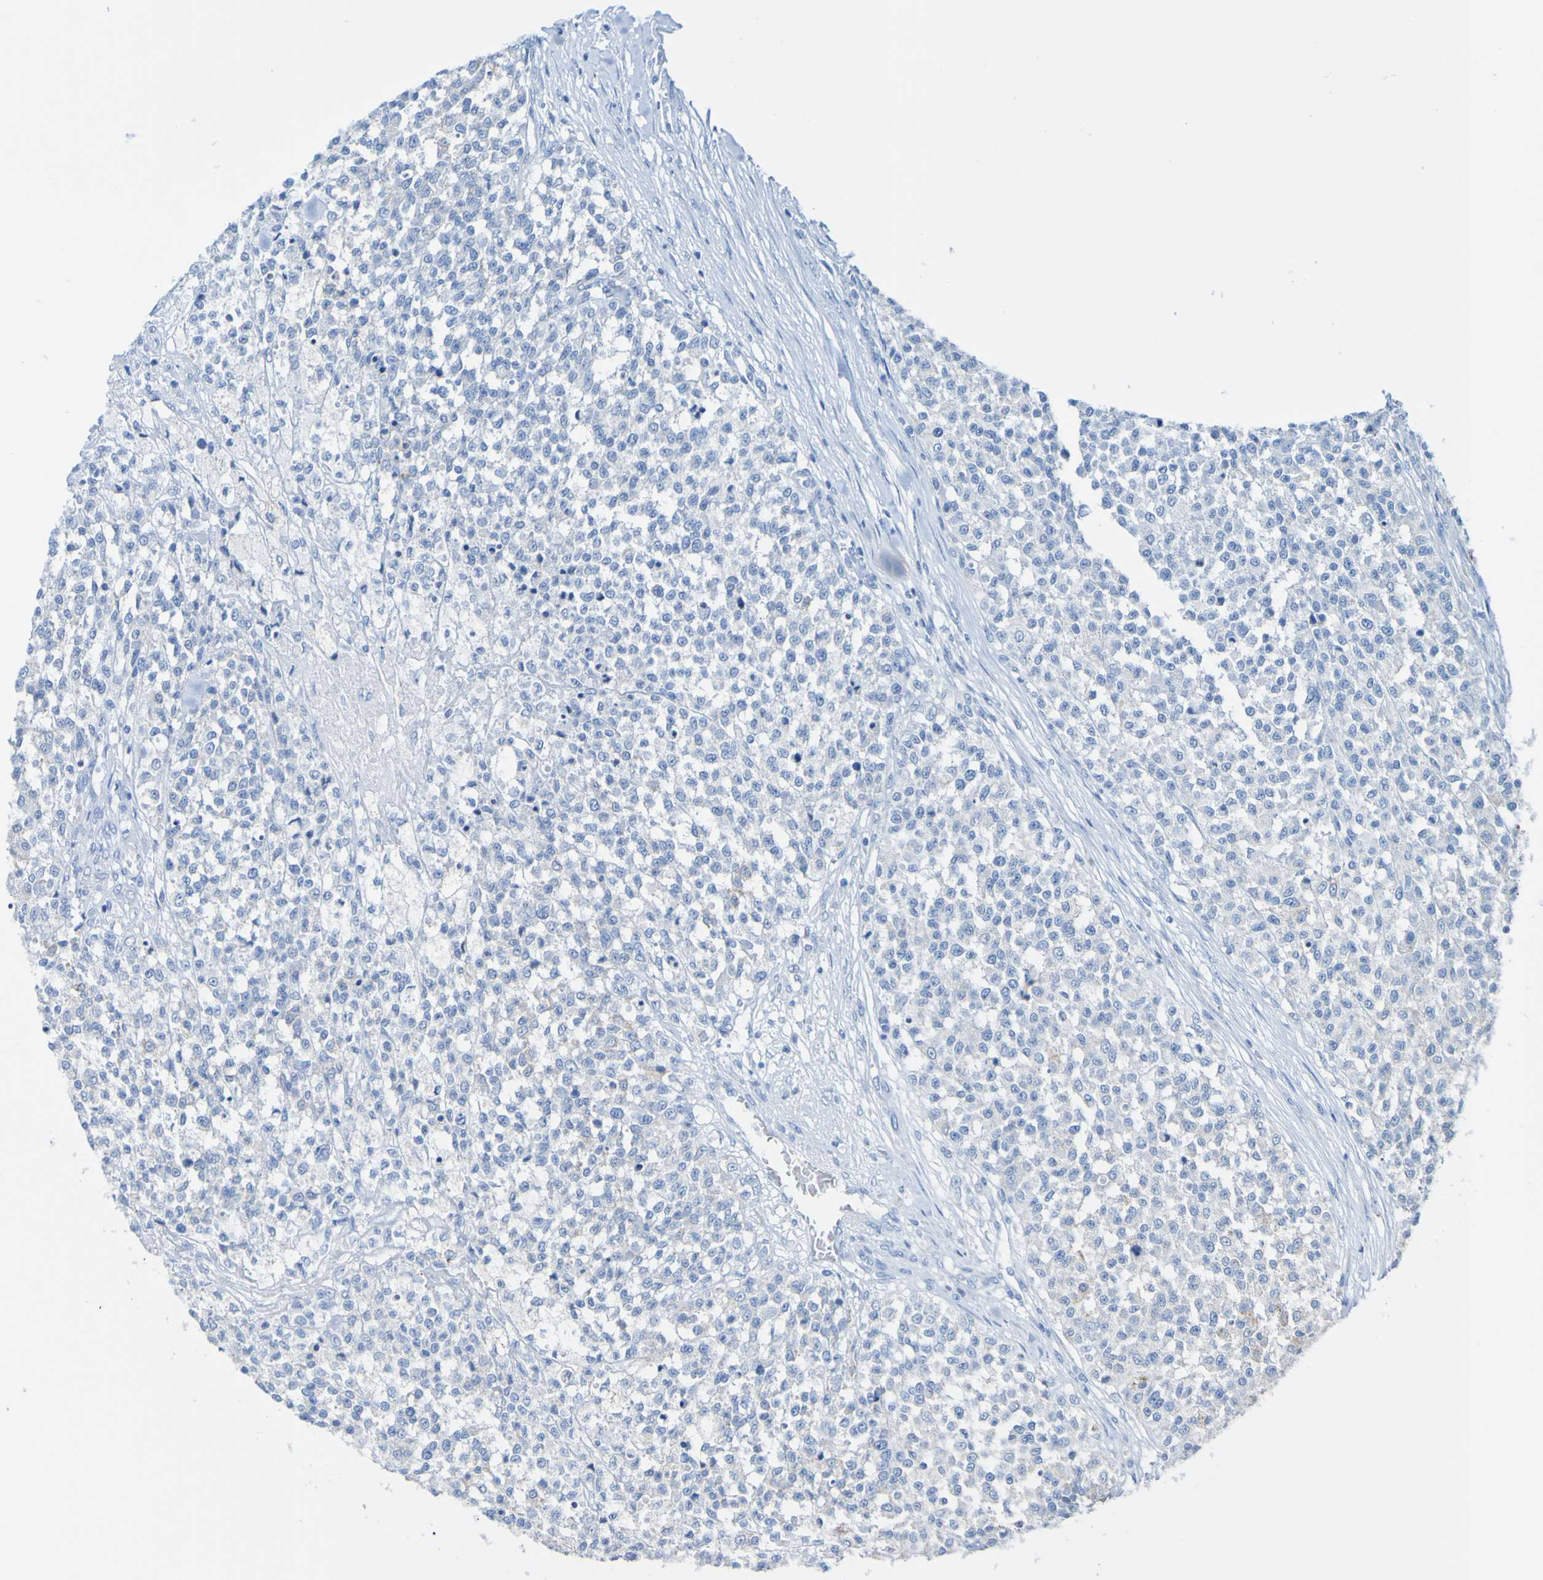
{"staining": {"intensity": "negative", "quantity": "none", "location": "none"}, "tissue": "testis cancer", "cell_type": "Tumor cells", "image_type": "cancer", "snomed": [{"axis": "morphology", "description": "Seminoma, NOS"}, {"axis": "topography", "description": "Testis"}], "caption": "A high-resolution micrograph shows immunohistochemistry staining of testis seminoma, which shows no significant expression in tumor cells. (Brightfield microscopy of DAB (3,3'-diaminobenzidine) IHC at high magnification).", "gene": "ACMSD", "patient": {"sex": "male", "age": 59}}